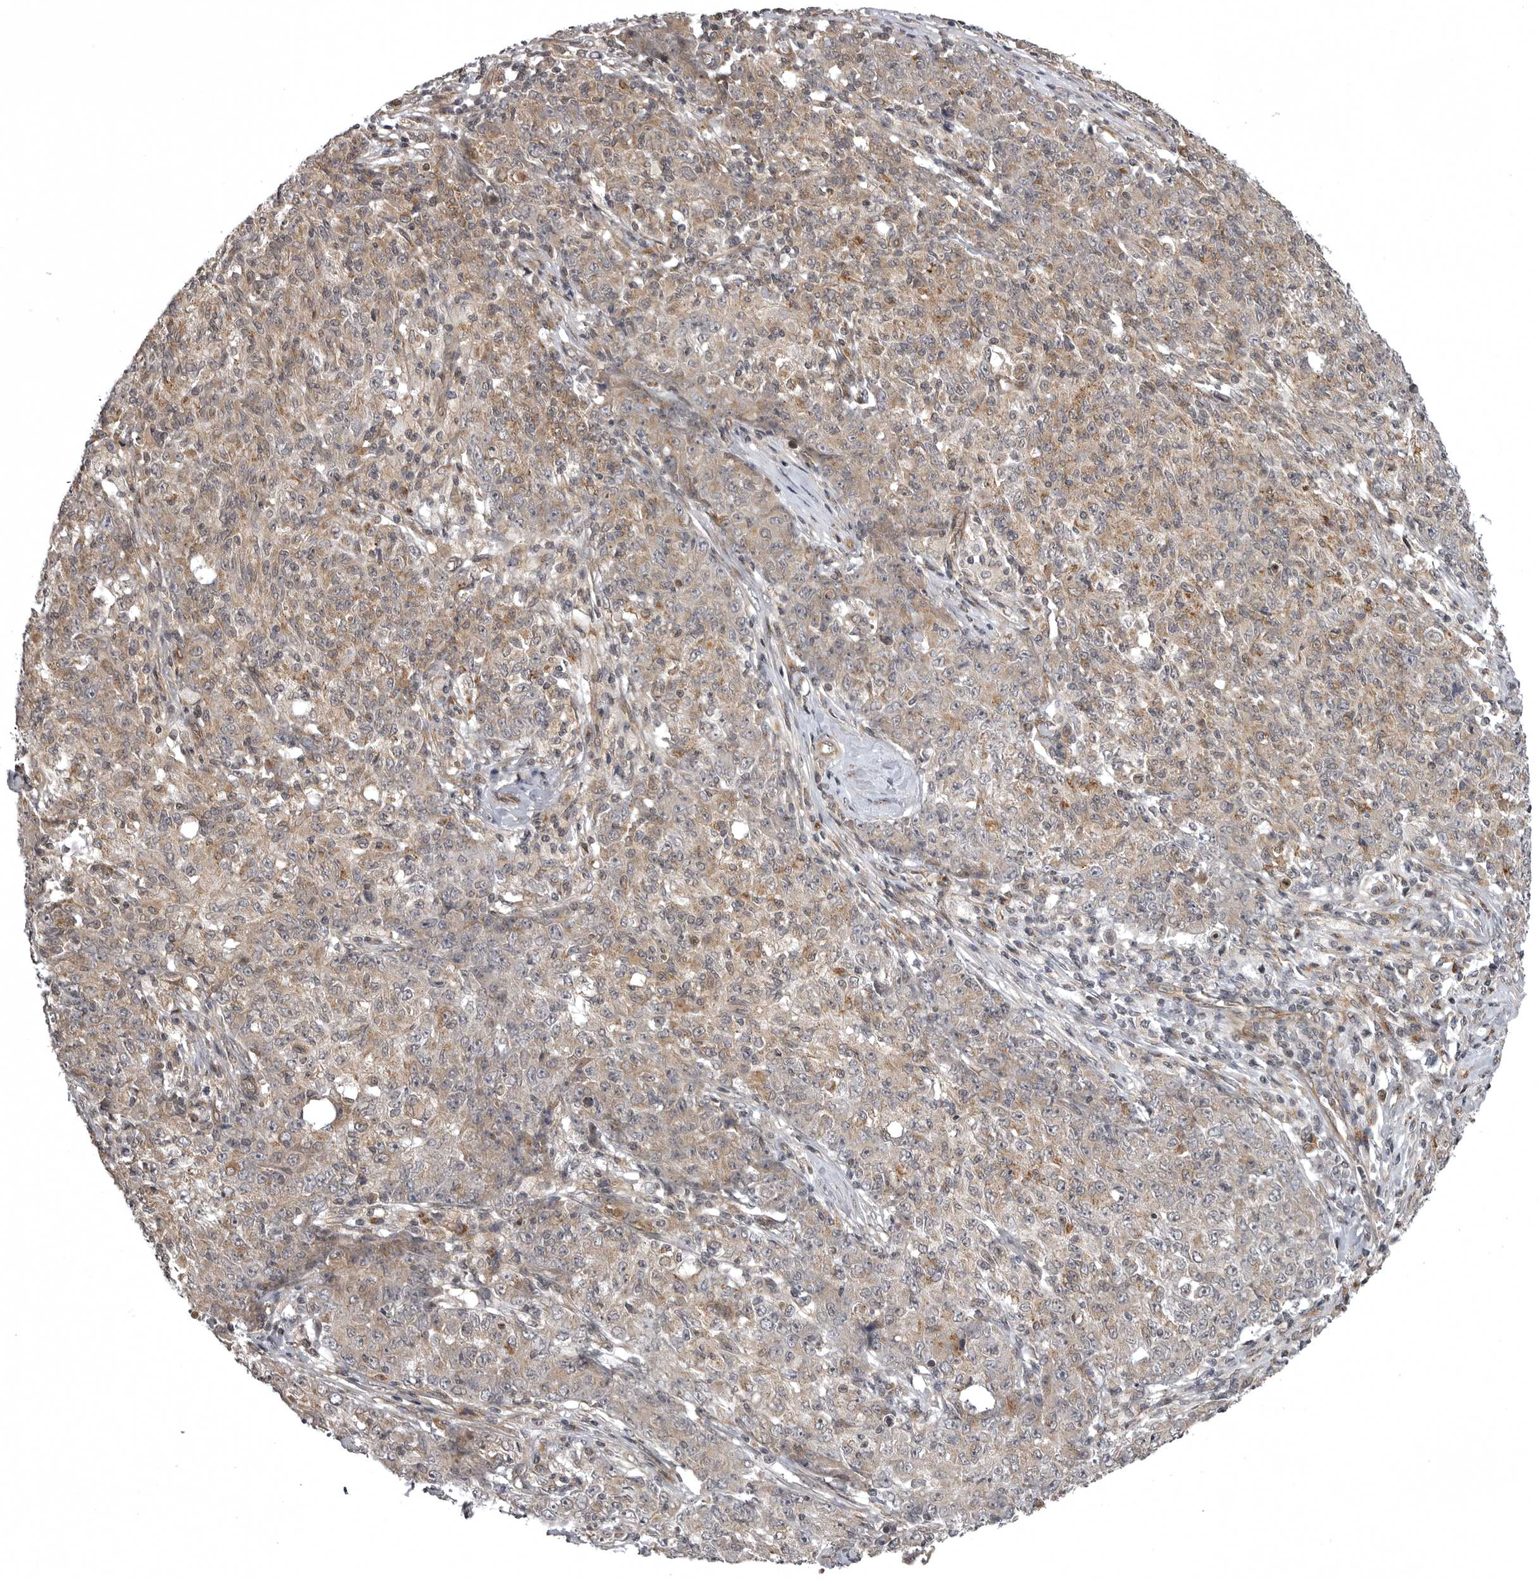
{"staining": {"intensity": "weak", "quantity": ">75%", "location": "cytoplasmic/membranous"}, "tissue": "ovarian cancer", "cell_type": "Tumor cells", "image_type": "cancer", "snomed": [{"axis": "morphology", "description": "Carcinoma, endometroid"}, {"axis": "topography", "description": "Ovary"}], "caption": "A high-resolution micrograph shows immunohistochemistry staining of ovarian cancer, which demonstrates weak cytoplasmic/membranous positivity in approximately >75% of tumor cells.", "gene": "SNX16", "patient": {"sex": "female", "age": 42}}